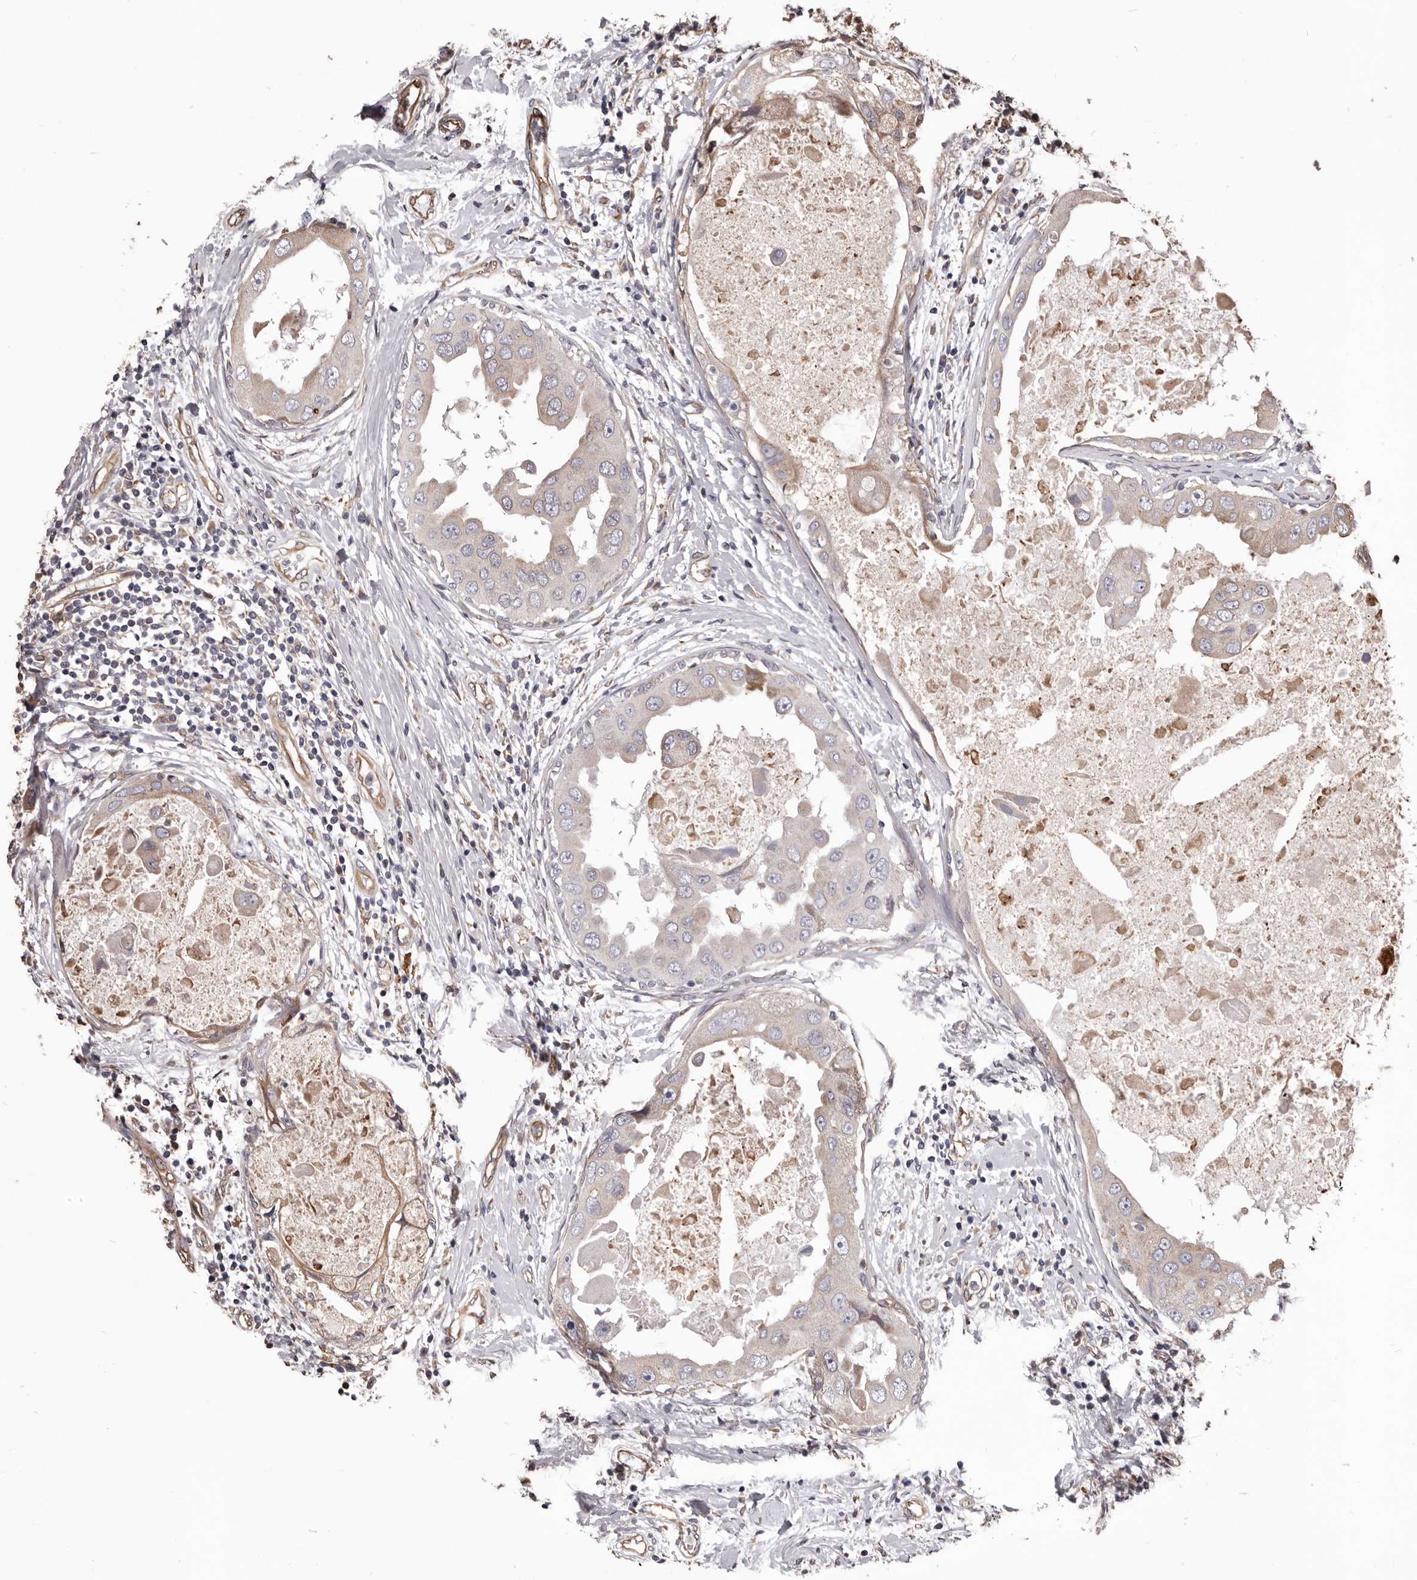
{"staining": {"intensity": "negative", "quantity": "none", "location": "none"}, "tissue": "breast cancer", "cell_type": "Tumor cells", "image_type": "cancer", "snomed": [{"axis": "morphology", "description": "Duct carcinoma"}, {"axis": "topography", "description": "Breast"}], "caption": "A high-resolution histopathology image shows immunohistochemistry staining of intraductal carcinoma (breast), which shows no significant staining in tumor cells. (DAB (3,3'-diaminobenzidine) immunohistochemistry (IHC), high magnification).", "gene": "CEP104", "patient": {"sex": "female", "age": 27}}